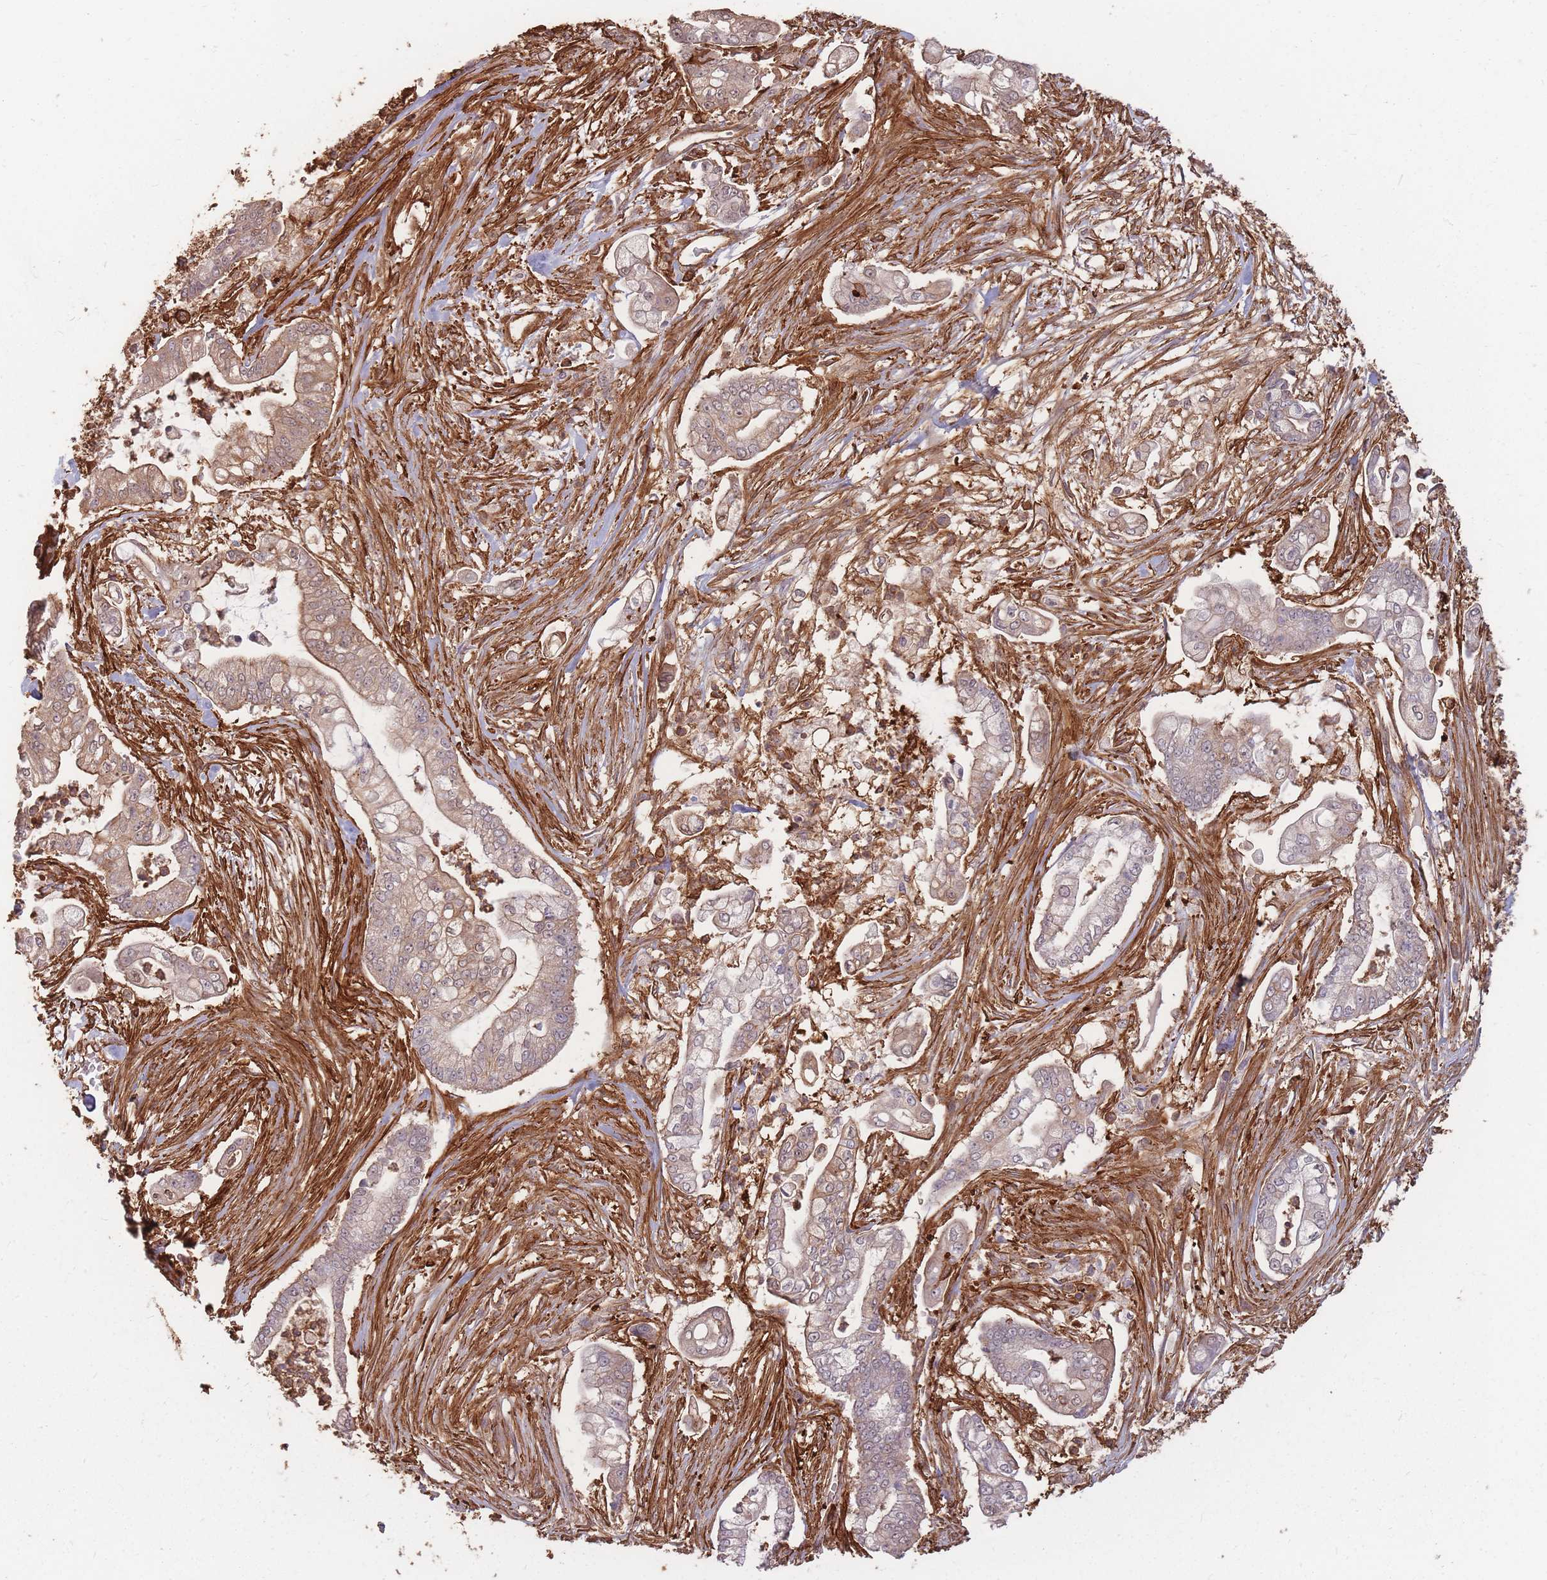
{"staining": {"intensity": "weak", "quantity": "25%-75%", "location": "cytoplasmic/membranous"}, "tissue": "pancreatic cancer", "cell_type": "Tumor cells", "image_type": "cancer", "snomed": [{"axis": "morphology", "description": "Adenocarcinoma, NOS"}, {"axis": "topography", "description": "Pancreas"}], "caption": "Brown immunohistochemical staining in pancreatic cancer (adenocarcinoma) shows weak cytoplasmic/membranous positivity in about 25%-75% of tumor cells. (DAB IHC with brightfield microscopy, high magnification).", "gene": "PLS3", "patient": {"sex": "female", "age": 69}}